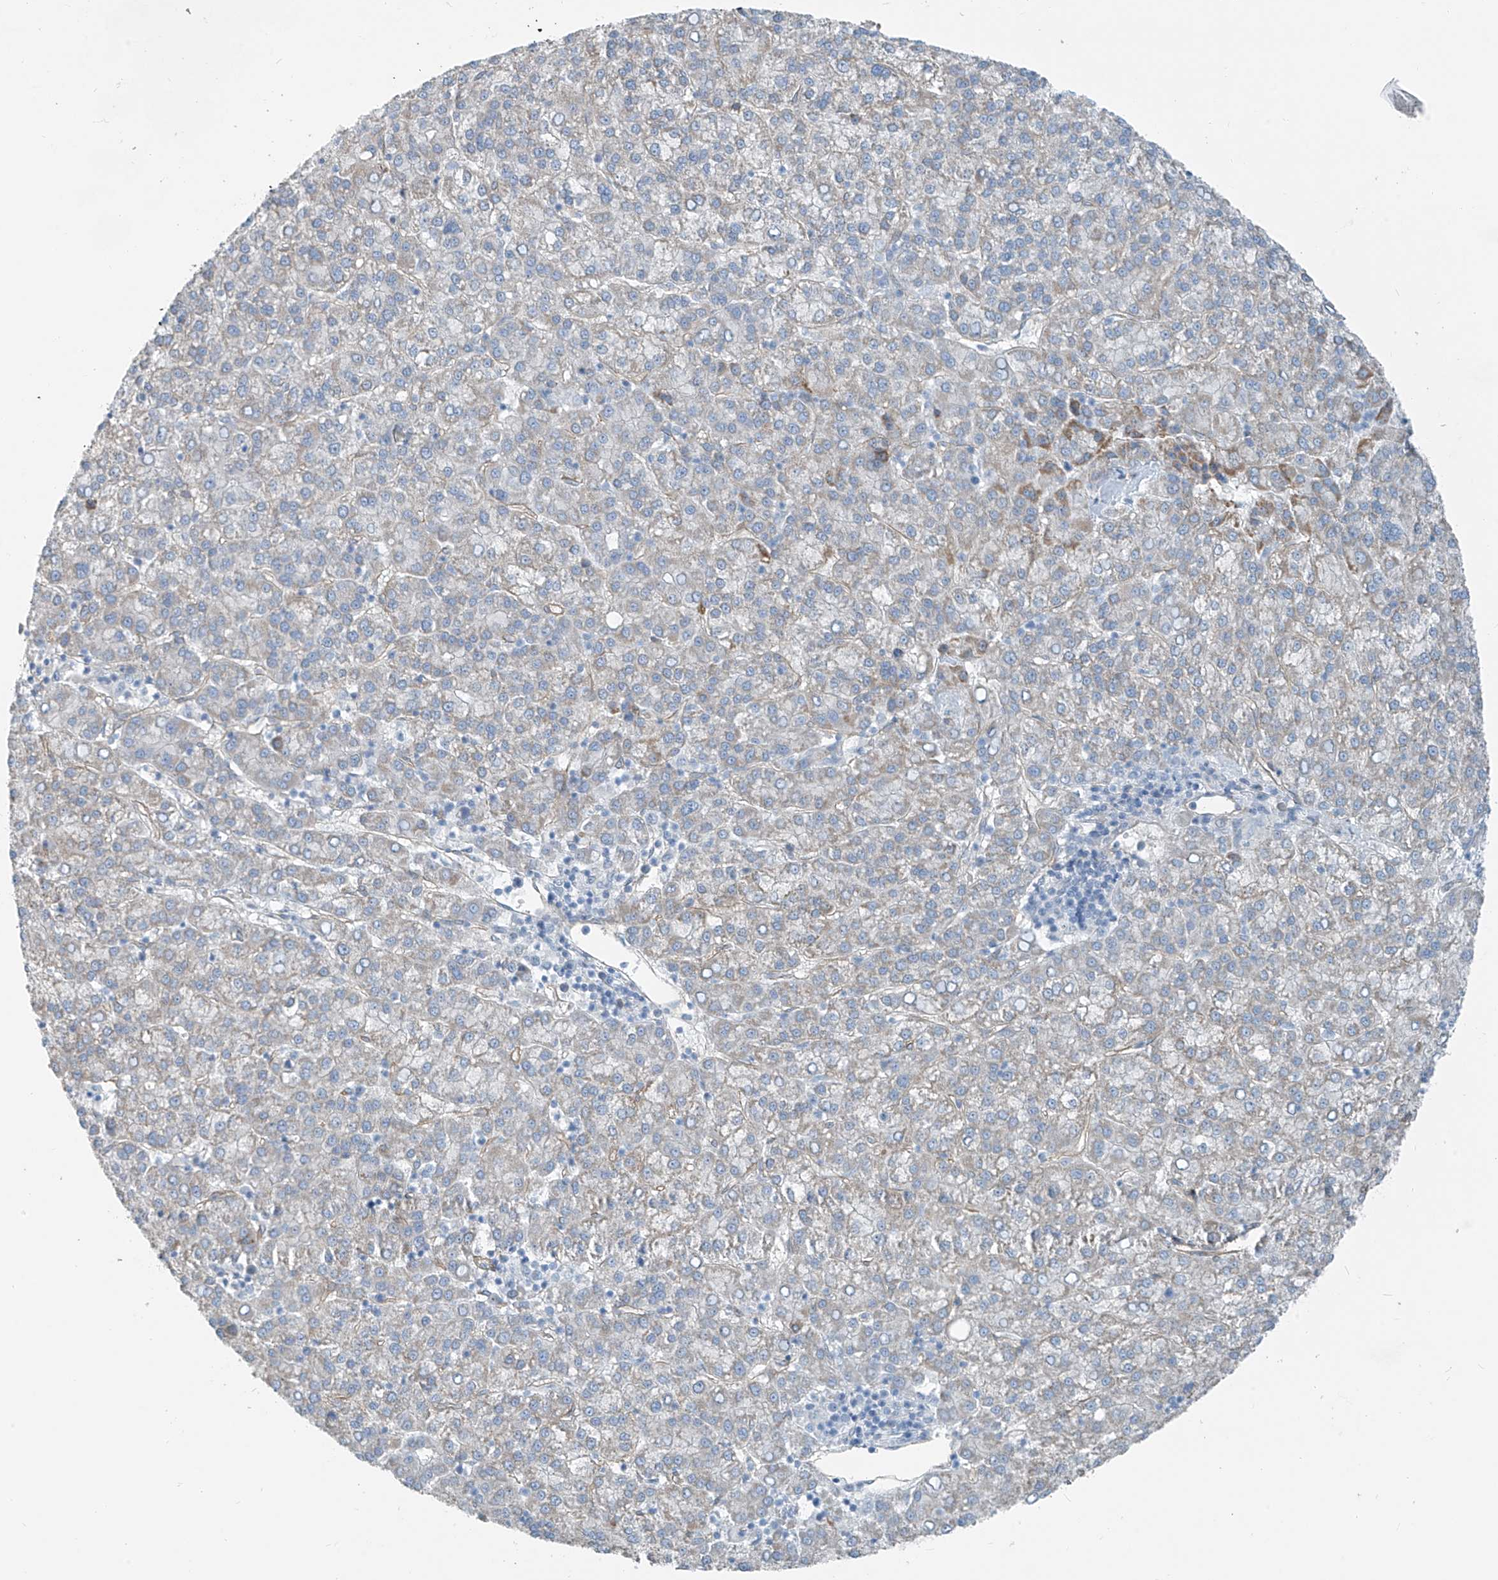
{"staining": {"intensity": "weak", "quantity": "<25%", "location": "cytoplasmic/membranous"}, "tissue": "liver cancer", "cell_type": "Tumor cells", "image_type": "cancer", "snomed": [{"axis": "morphology", "description": "Carcinoma, Hepatocellular, NOS"}, {"axis": "topography", "description": "Liver"}], "caption": "Human liver hepatocellular carcinoma stained for a protein using IHC shows no staining in tumor cells.", "gene": "TNS2", "patient": {"sex": "female", "age": 58}}